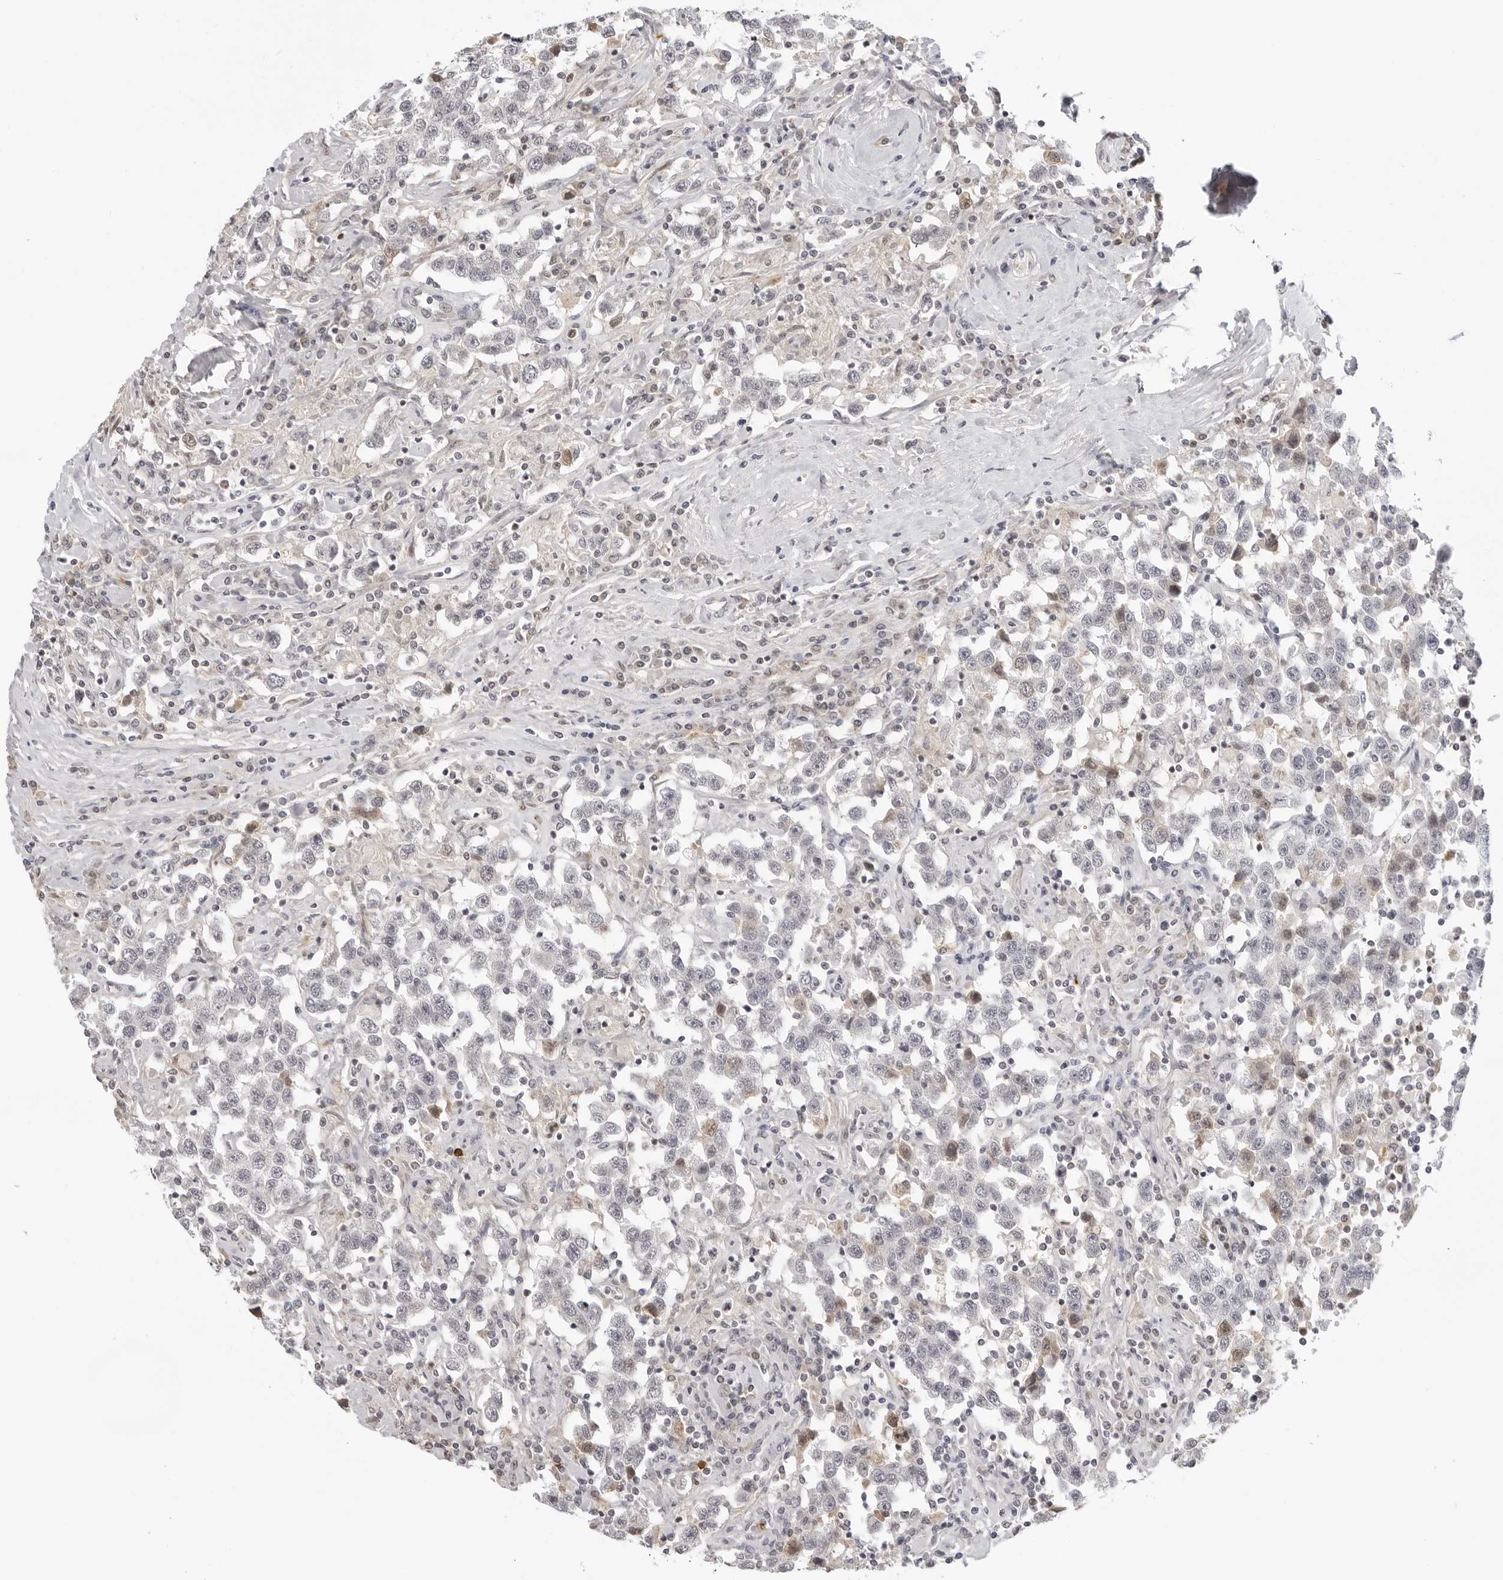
{"staining": {"intensity": "negative", "quantity": "none", "location": "none"}, "tissue": "testis cancer", "cell_type": "Tumor cells", "image_type": "cancer", "snomed": [{"axis": "morphology", "description": "Seminoma, NOS"}, {"axis": "topography", "description": "Testis"}], "caption": "Photomicrograph shows no protein staining in tumor cells of testis seminoma tissue.", "gene": "STRADB", "patient": {"sex": "male", "age": 41}}